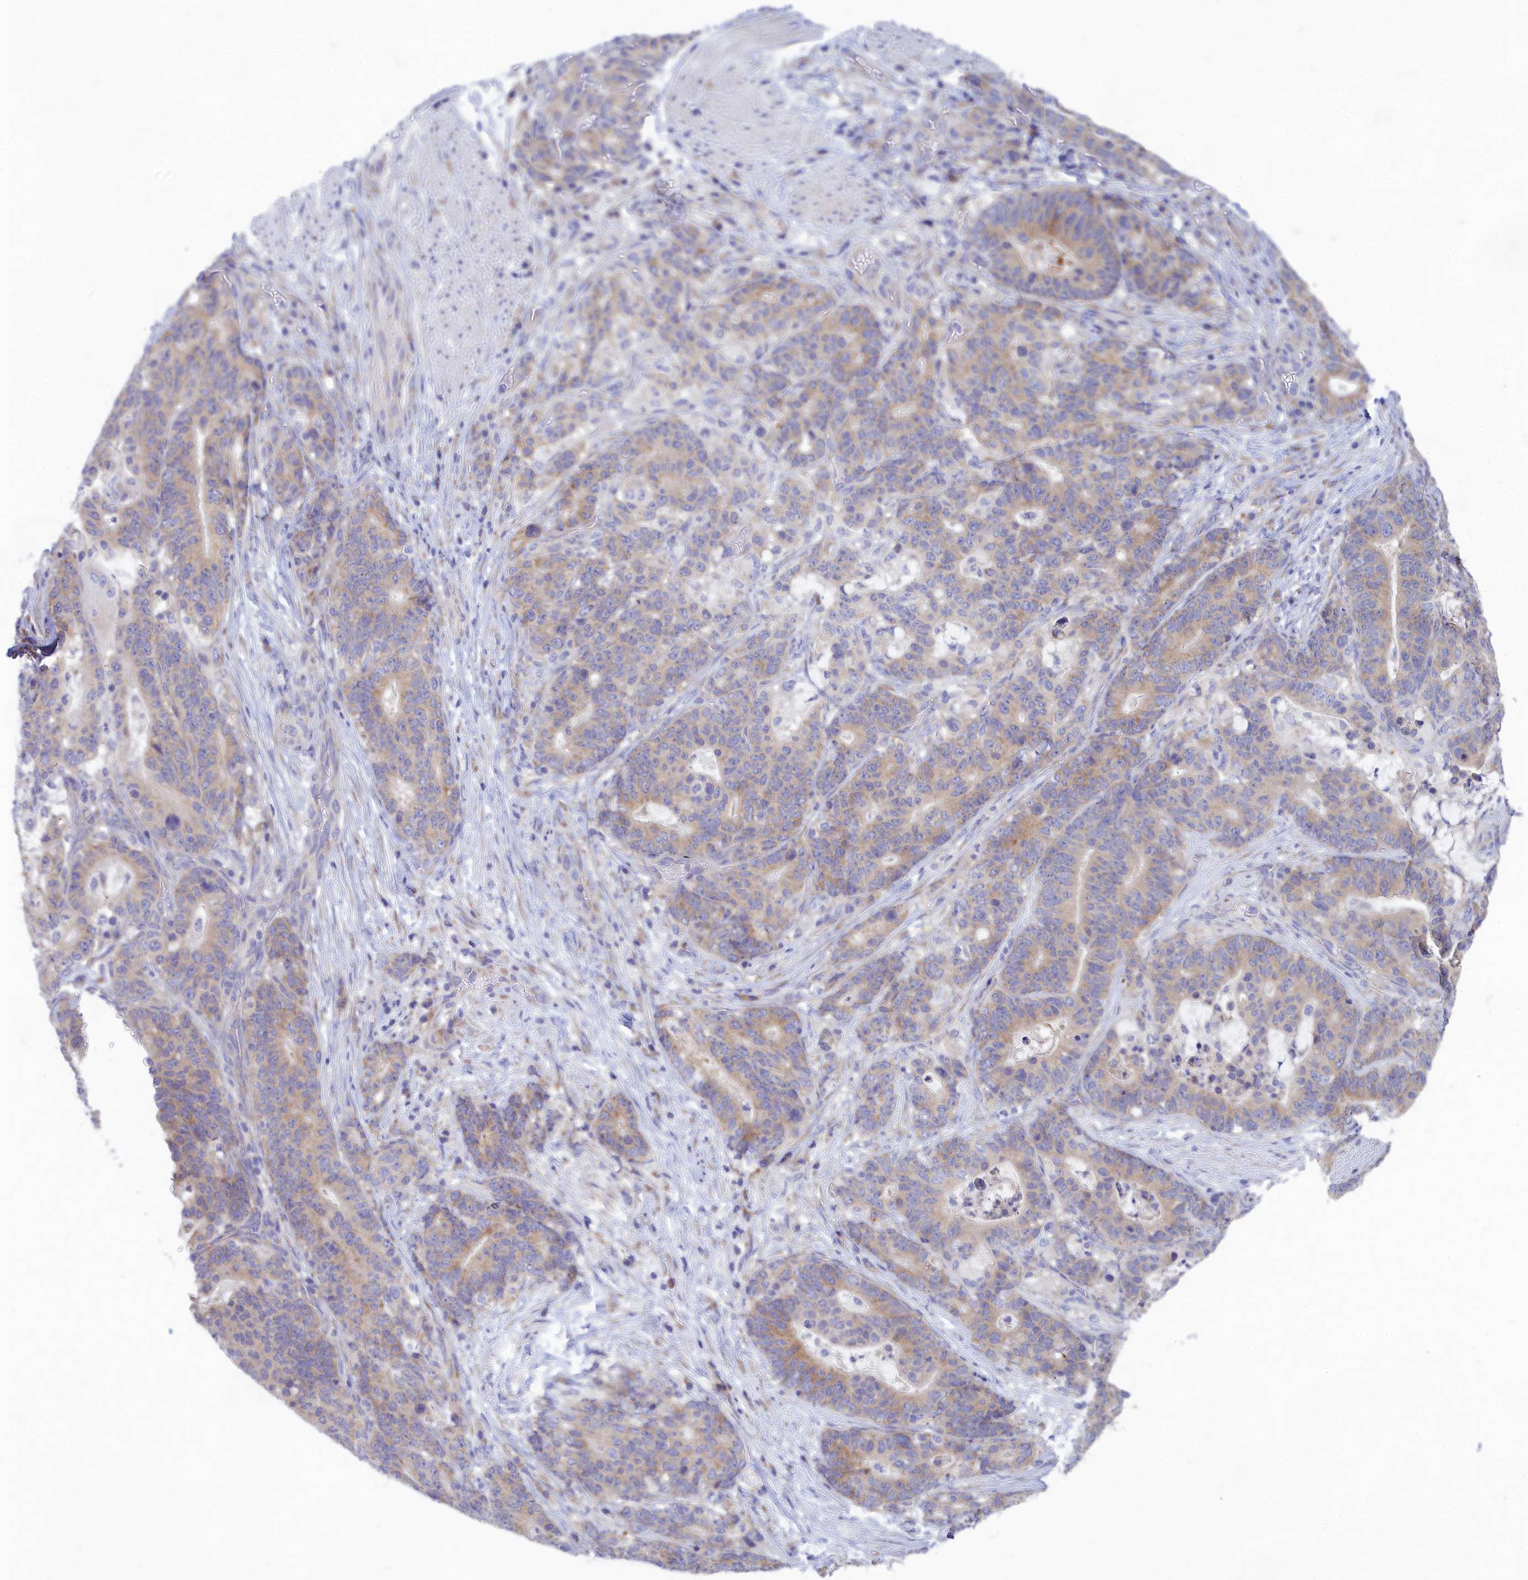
{"staining": {"intensity": "weak", "quantity": "25%-75%", "location": "cytoplasmic/membranous"}, "tissue": "stomach cancer", "cell_type": "Tumor cells", "image_type": "cancer", "snomed": [{"axis": "morphology", "description": "Normal tissue, NOS"}, {"axis": "morphology", "description": "Adenocarcinoma, NOS"}, {"axis": "topography", "description": "Stomach"}], "caption": "A low amount of weak cytoplasmic/membranous staining is seen in about 25%-75% of tumor cells in stomach cancer tissue.", "gene": "TMEM30B", "patient": {"sex": "female", "age": 64}}